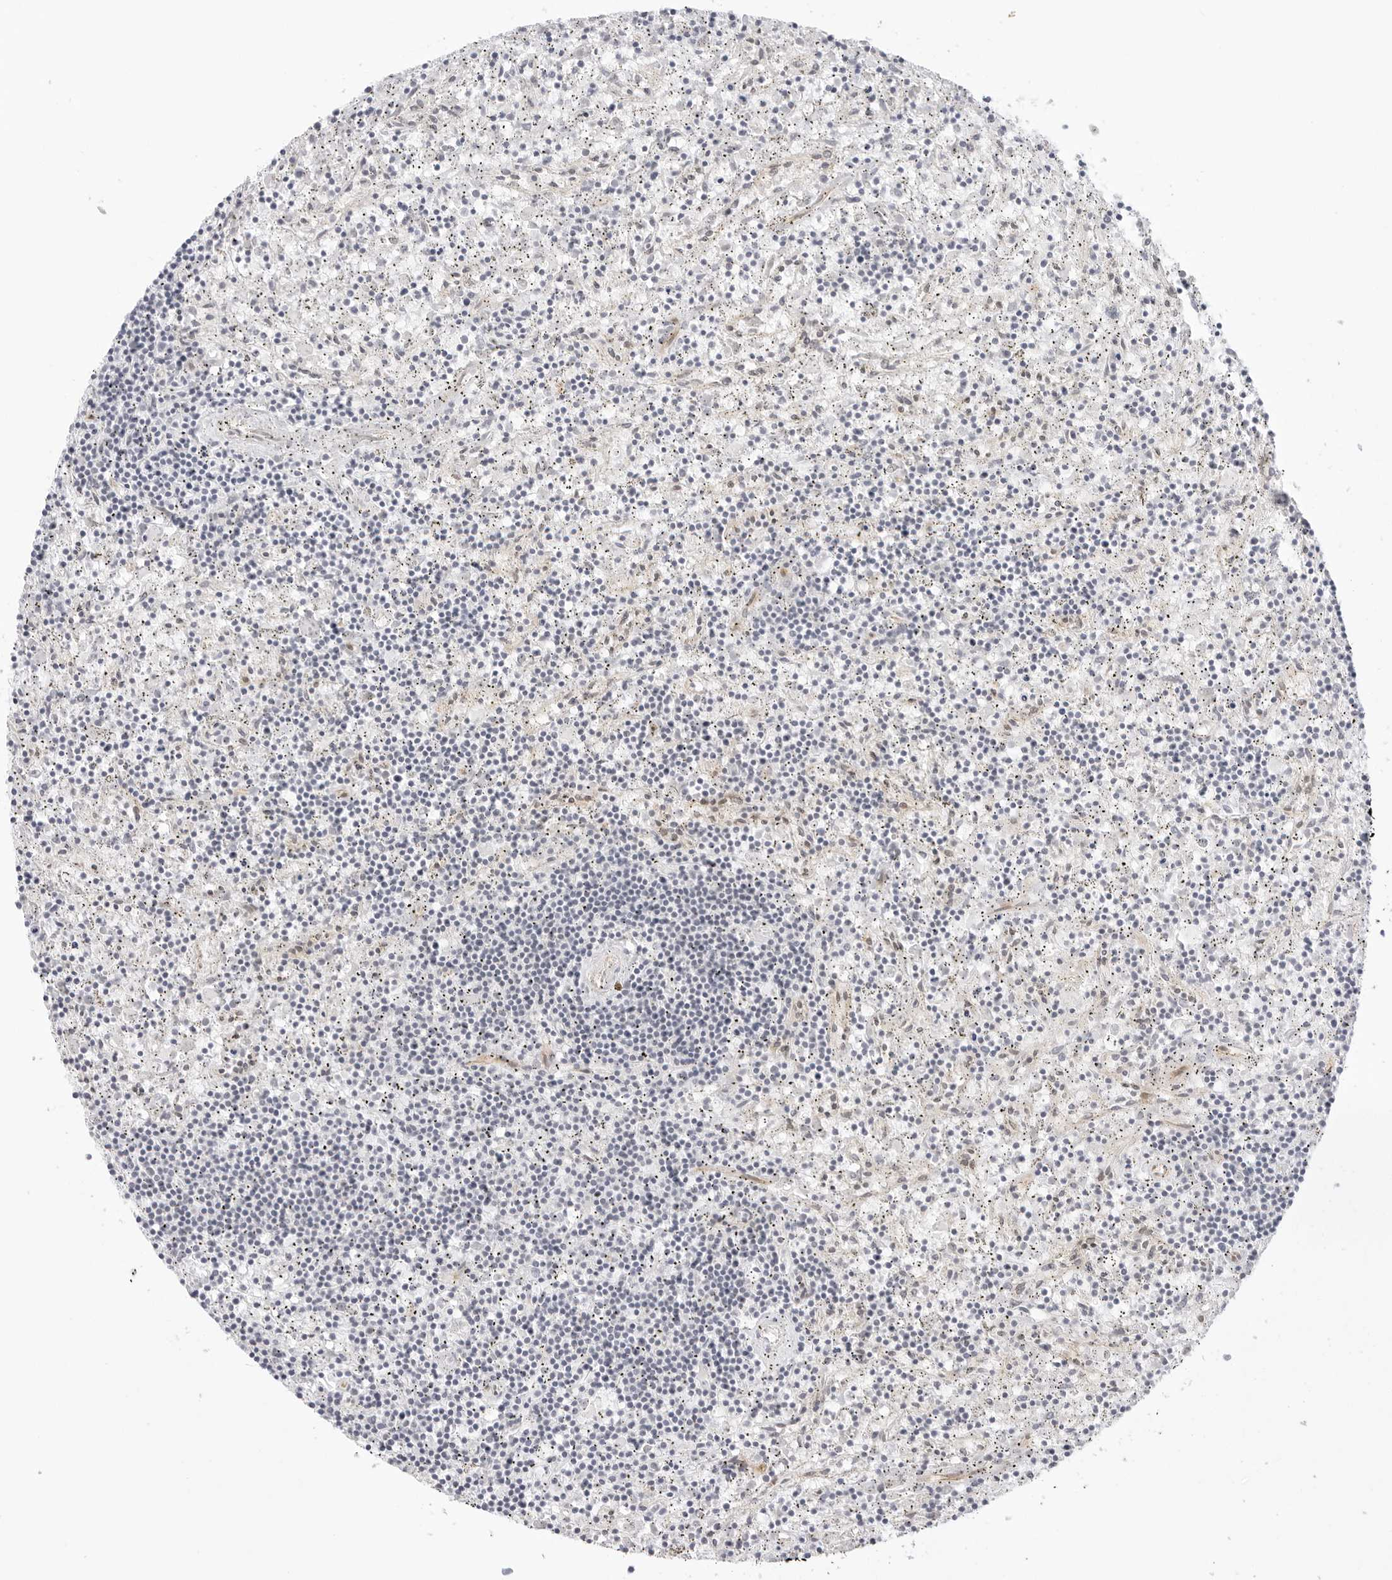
{"staining": {"intensity": "negative", "quantity": "none", "location": "none"}, "tissue": "lymphoma", "cell_type": "Tumor cells", "image_type": "cancer", "snomed": [{"axis": "morphology", "description": "Malignant lymphoma, non-Hodgkin's type, Low grade"}, {"axis": "topography", "description": "Spleen"}], "caption": "IHC histopathology image of neoplastic tissue: lymphoma stained with DAB (3,3'-diaminobenzidine) demonstrates no significant protein expression in tumor cells.", "gene": "MED18", "patient": {"sex": "male", "age": 76}}